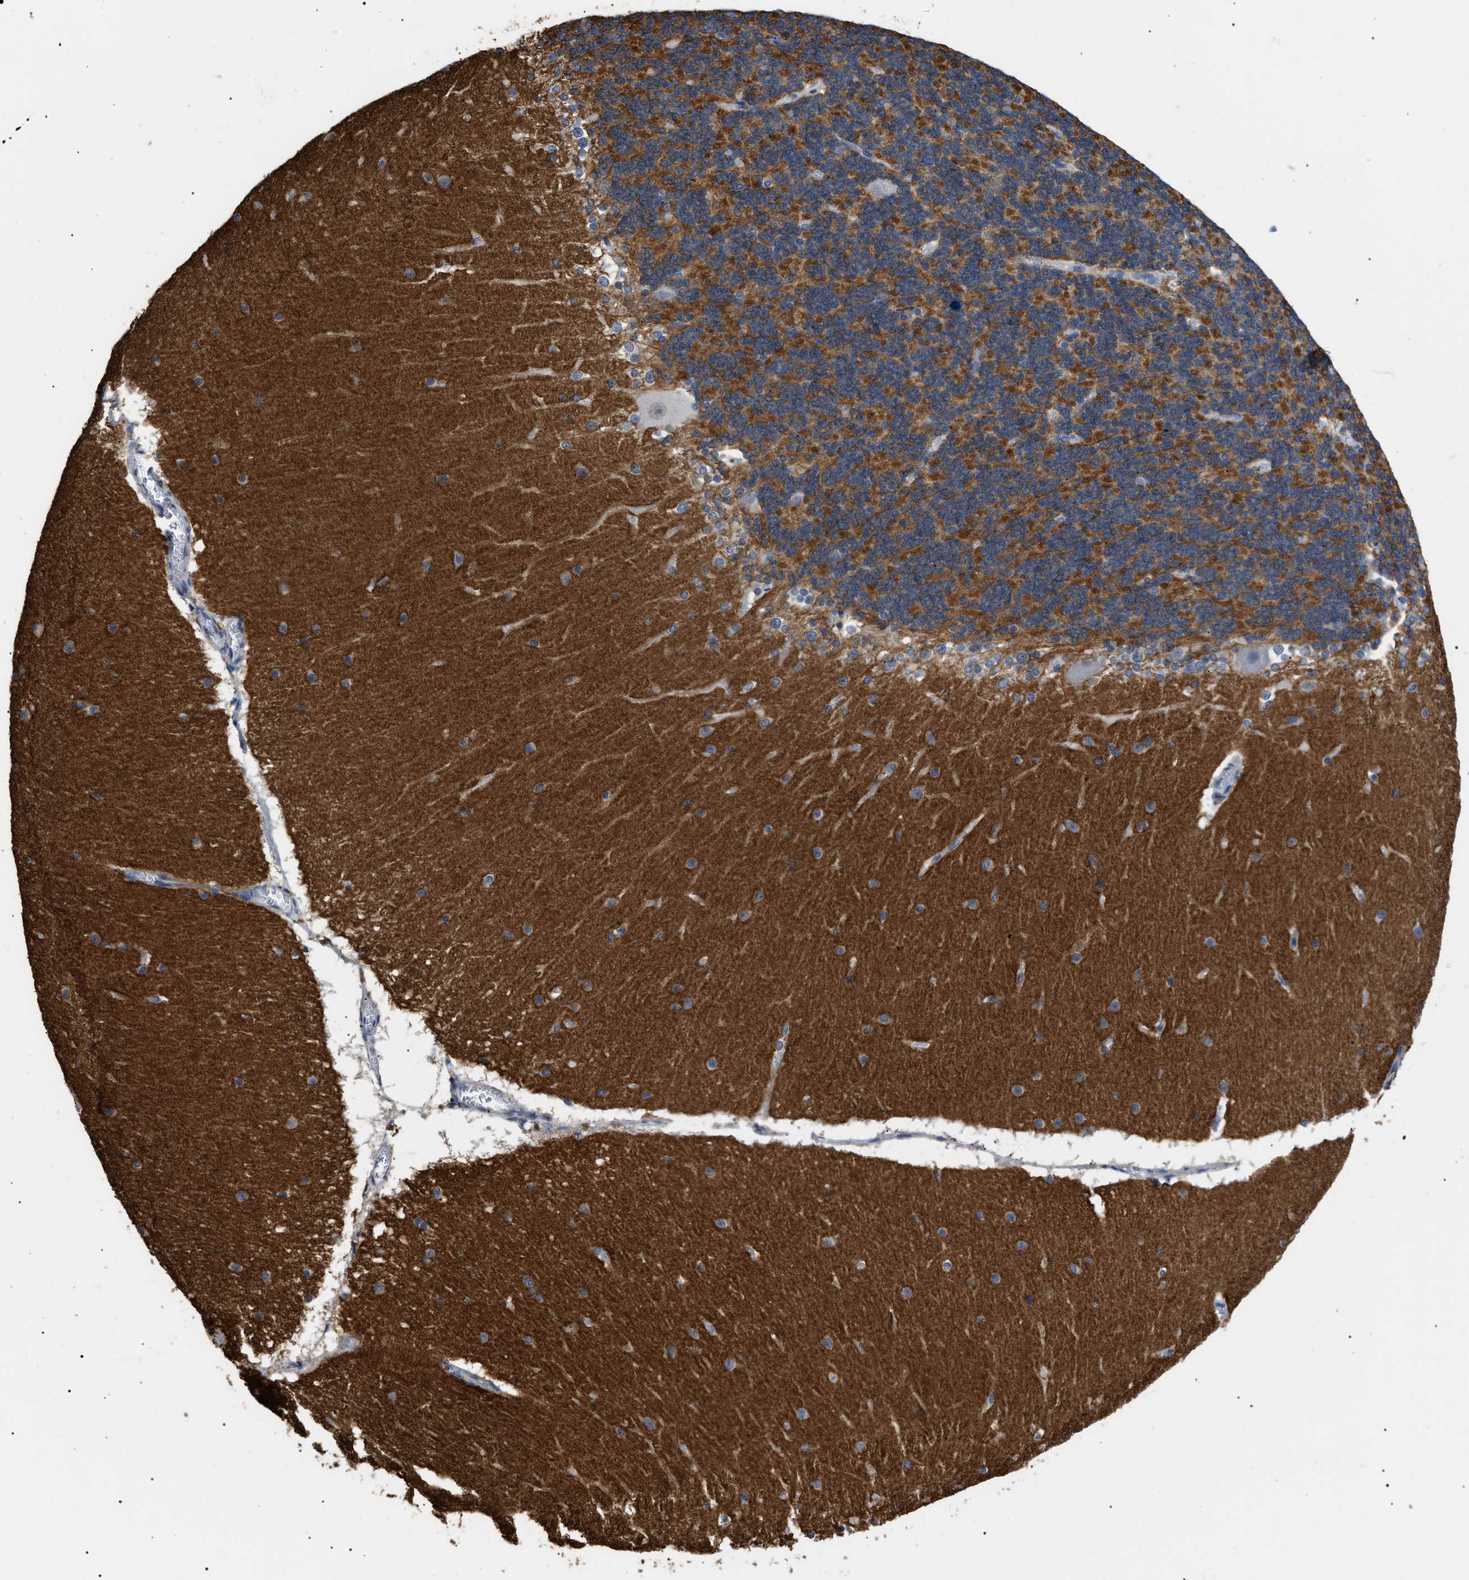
{"staining": {"intensity": "strong", "quantity": ">75%", "location": "cytoplasmic/membranous"}, "tissue": "cerebellum", "cell_type": "Cells in granular layer", "image_type": "normal", "snomed": [{"axis": "morphology", "description": "Normal tissue, NOS"}, {"axis": "topography", "description": "Cerebellum"}], "caption": "Cerebellum stained for a protein demonstrates strong cytoplasmic/membranous positivity in cells in granular layer. (IHC, brightfield microscopy, high magnification).", "gene": "PRRT2", "patient": {"sex": "female", "age": 19}}